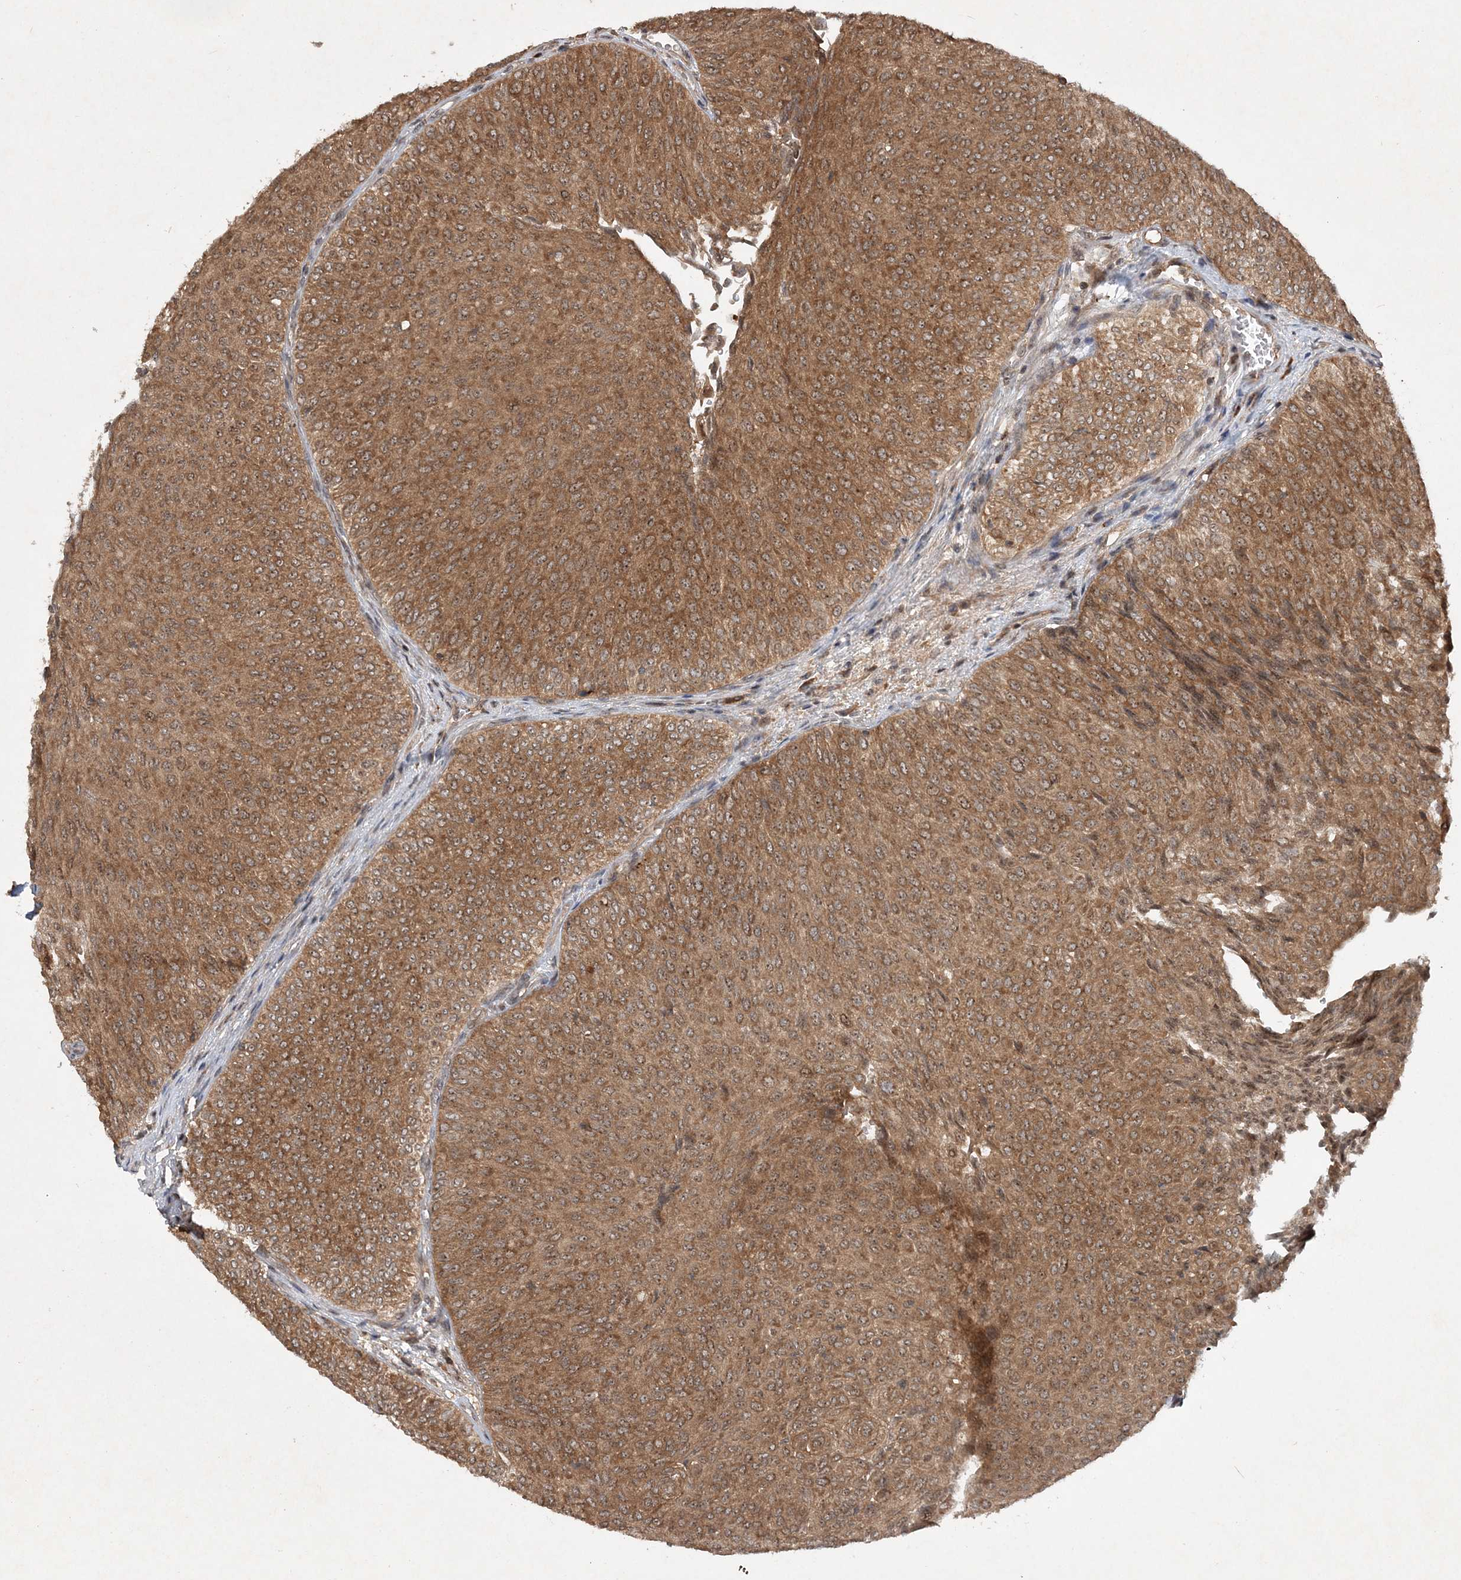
{"staining": {"intensity": "moderate", "quantity": ">75%", "location": "cytoplasmic/membranous,nuclear"}, "tissue": "urothelial cancer", "cell_type": "Tumor cells", "image_type": "cancer", "snomed": [{"axis": "morphology", "description": "Urothelial carcinoma, Low grade"}, {"axis": "topography", "description": "Urinary bladder"}], "caption": "A high-resolution histopathology image shows immunohistochemistry (IHC) staining of low-grade urothelial carcinoma, which displays moderate cytoplasmic/membranous and nuclear expression in about >75% of tumor cells. (IHC, brightfield microscopy, high magnification).", "gene": "UBR3", "patient": {"sex": "male", "age": 78}}